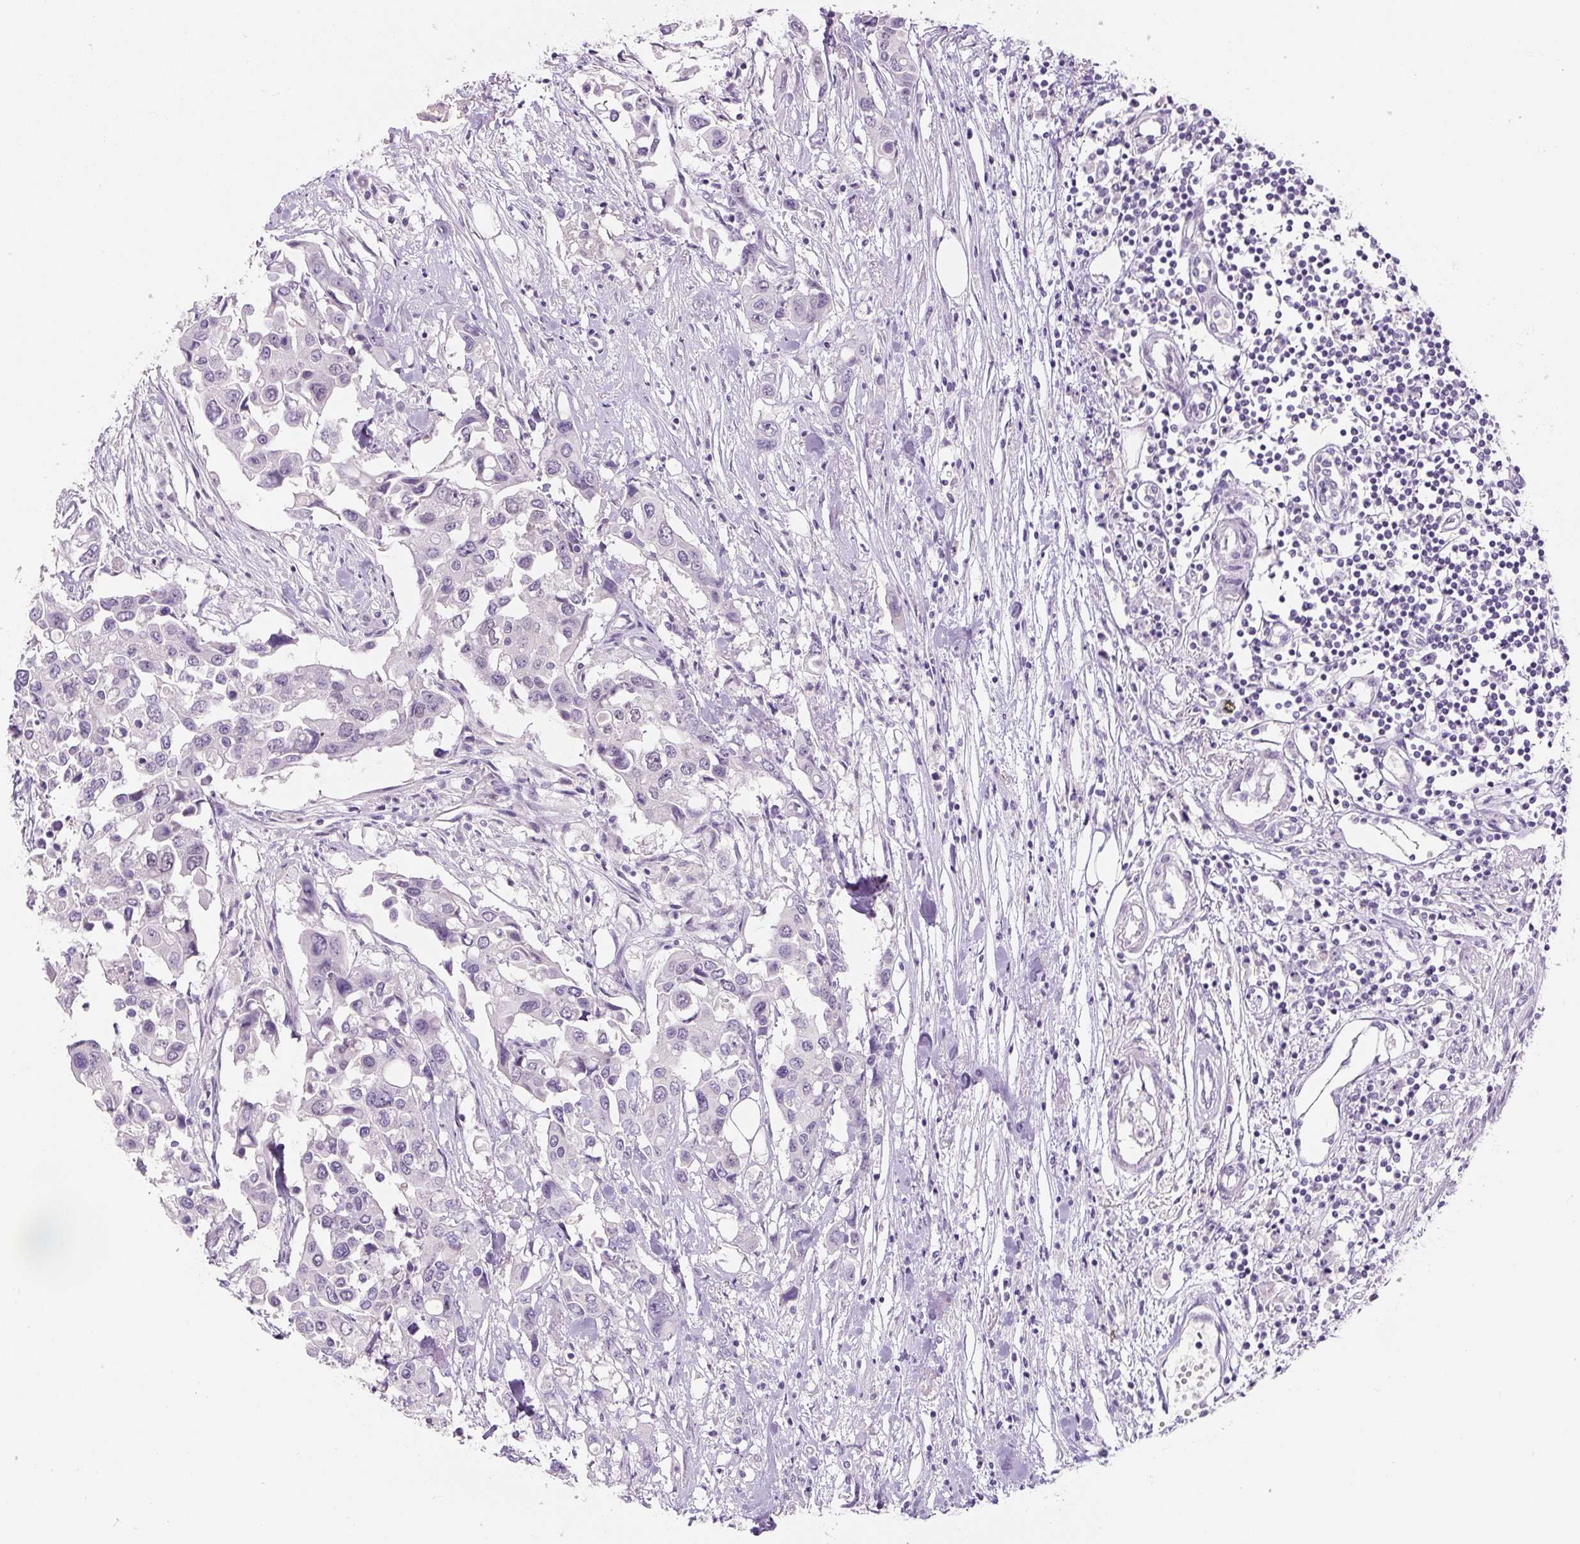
{"staining": {"intensity": "negative", "quantity": "none", "location": "none"}, "tissue": "colorectal cancer", "cell_type": "Tumor cells", "image_type": "cancer", "snomed": [{"axis": "morphology", "description": "Adenocarcinoma, NOS"}, {"axis": "topography", "description": "Colon"}], "caption": "Colorectal adenocarcinoma was stained to show a protein in brown. There is no significant staining in tumor cells.", "gene": "SIX1", "patient": {"sex": "male", "age": 77}}